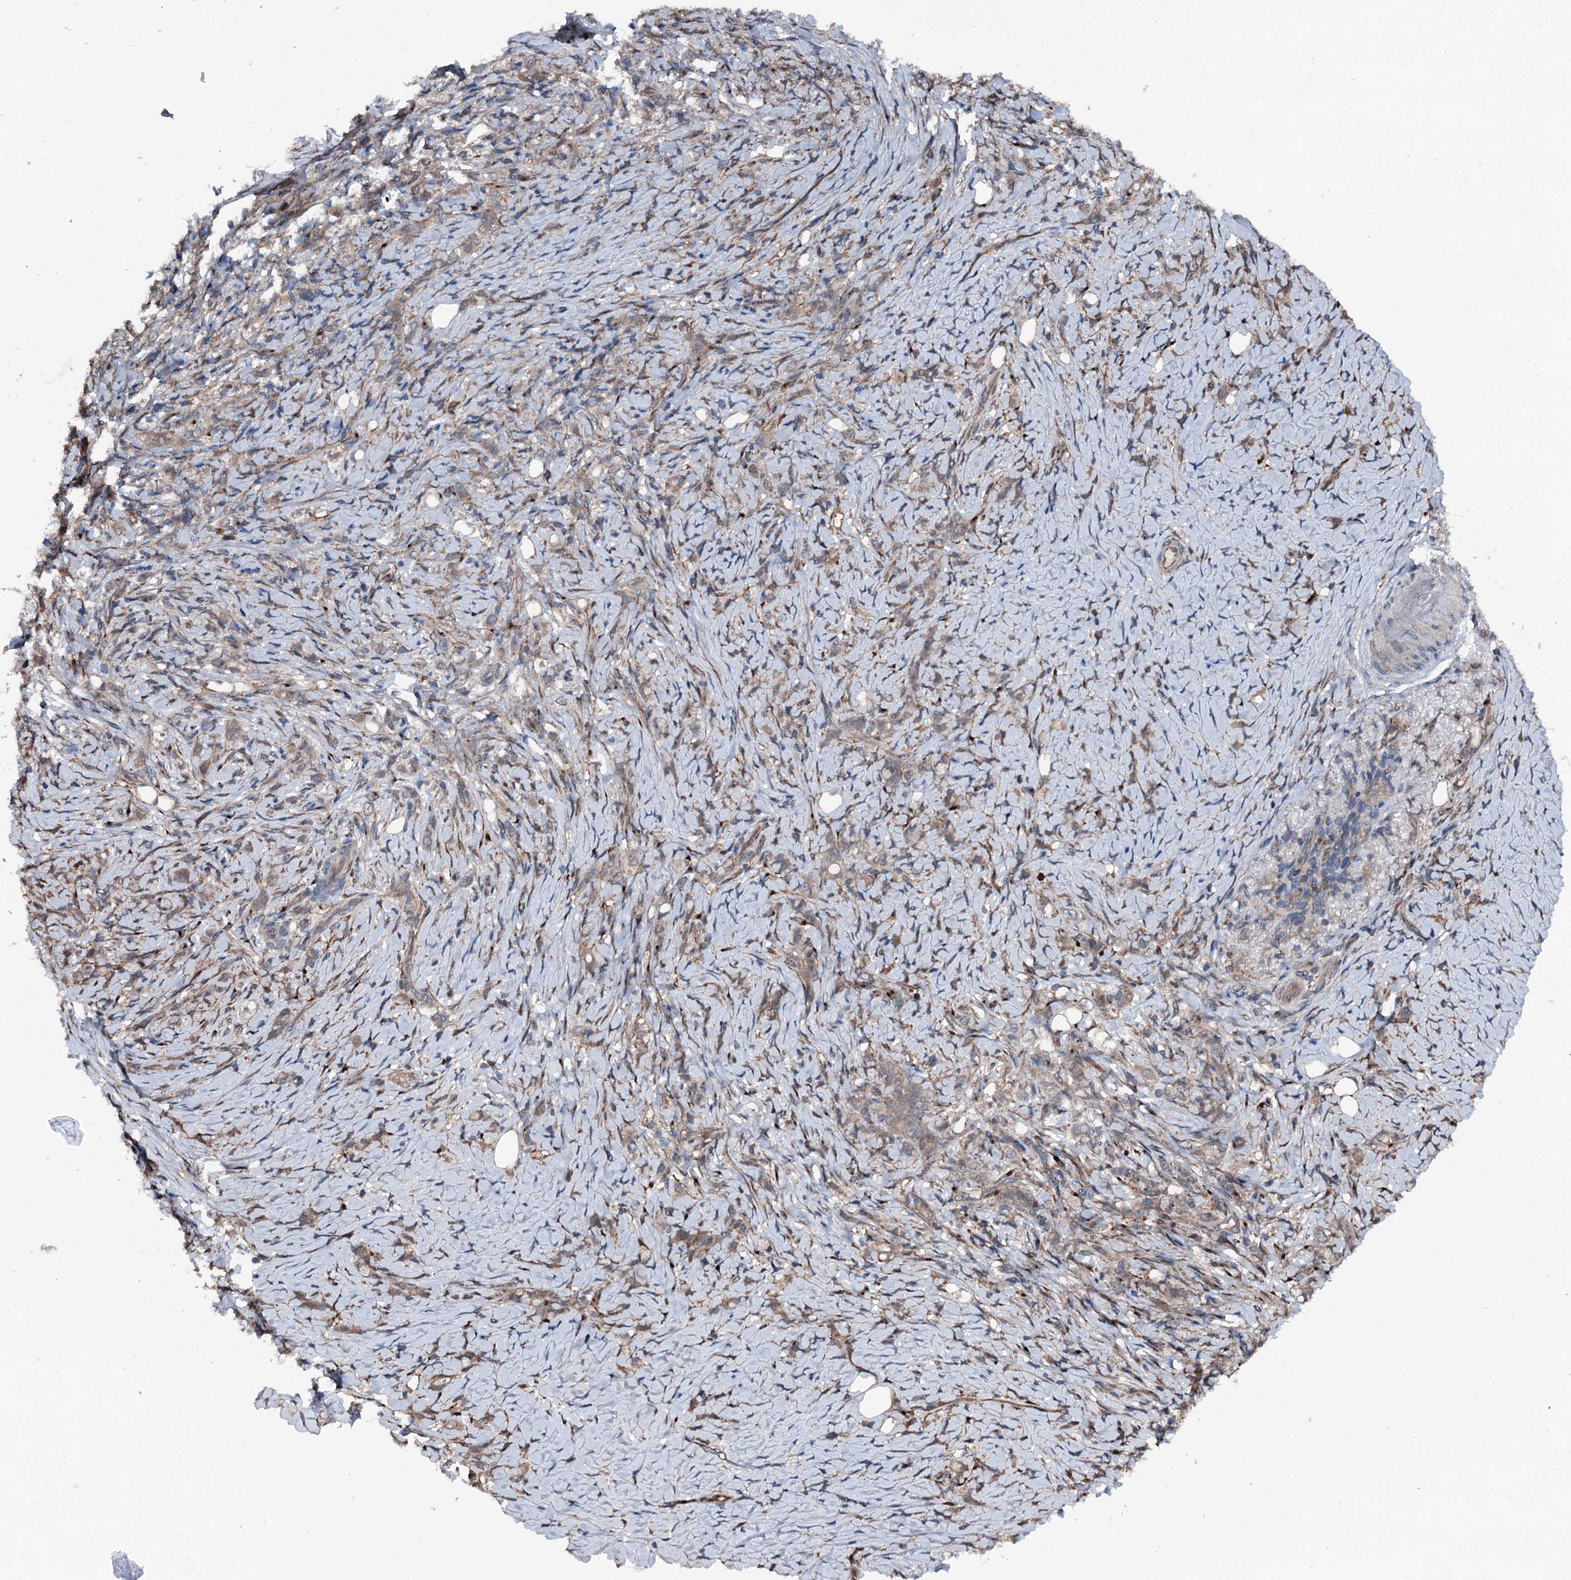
{"staining": {"intensity": "weak", "quantity": ">75%", "location": "cytoplasmic/membranous"}, "tissue": "stomach cancer", "cell_type": "Tumor cells", "image_type": "cancer", "snomed": [{"axis": "morphology", "description": "Adenocarcinoma, NOS"}, {"axis": "topography", "description": "Stomach"}], "caption": "A brown stain shows weak cytoplasmic/membranous positivity of a protein in stomach cancer (adenocarcinoma) tumor cells.", "gene": "PSMD13", "patient": {"sex": "female", "age": 79}}